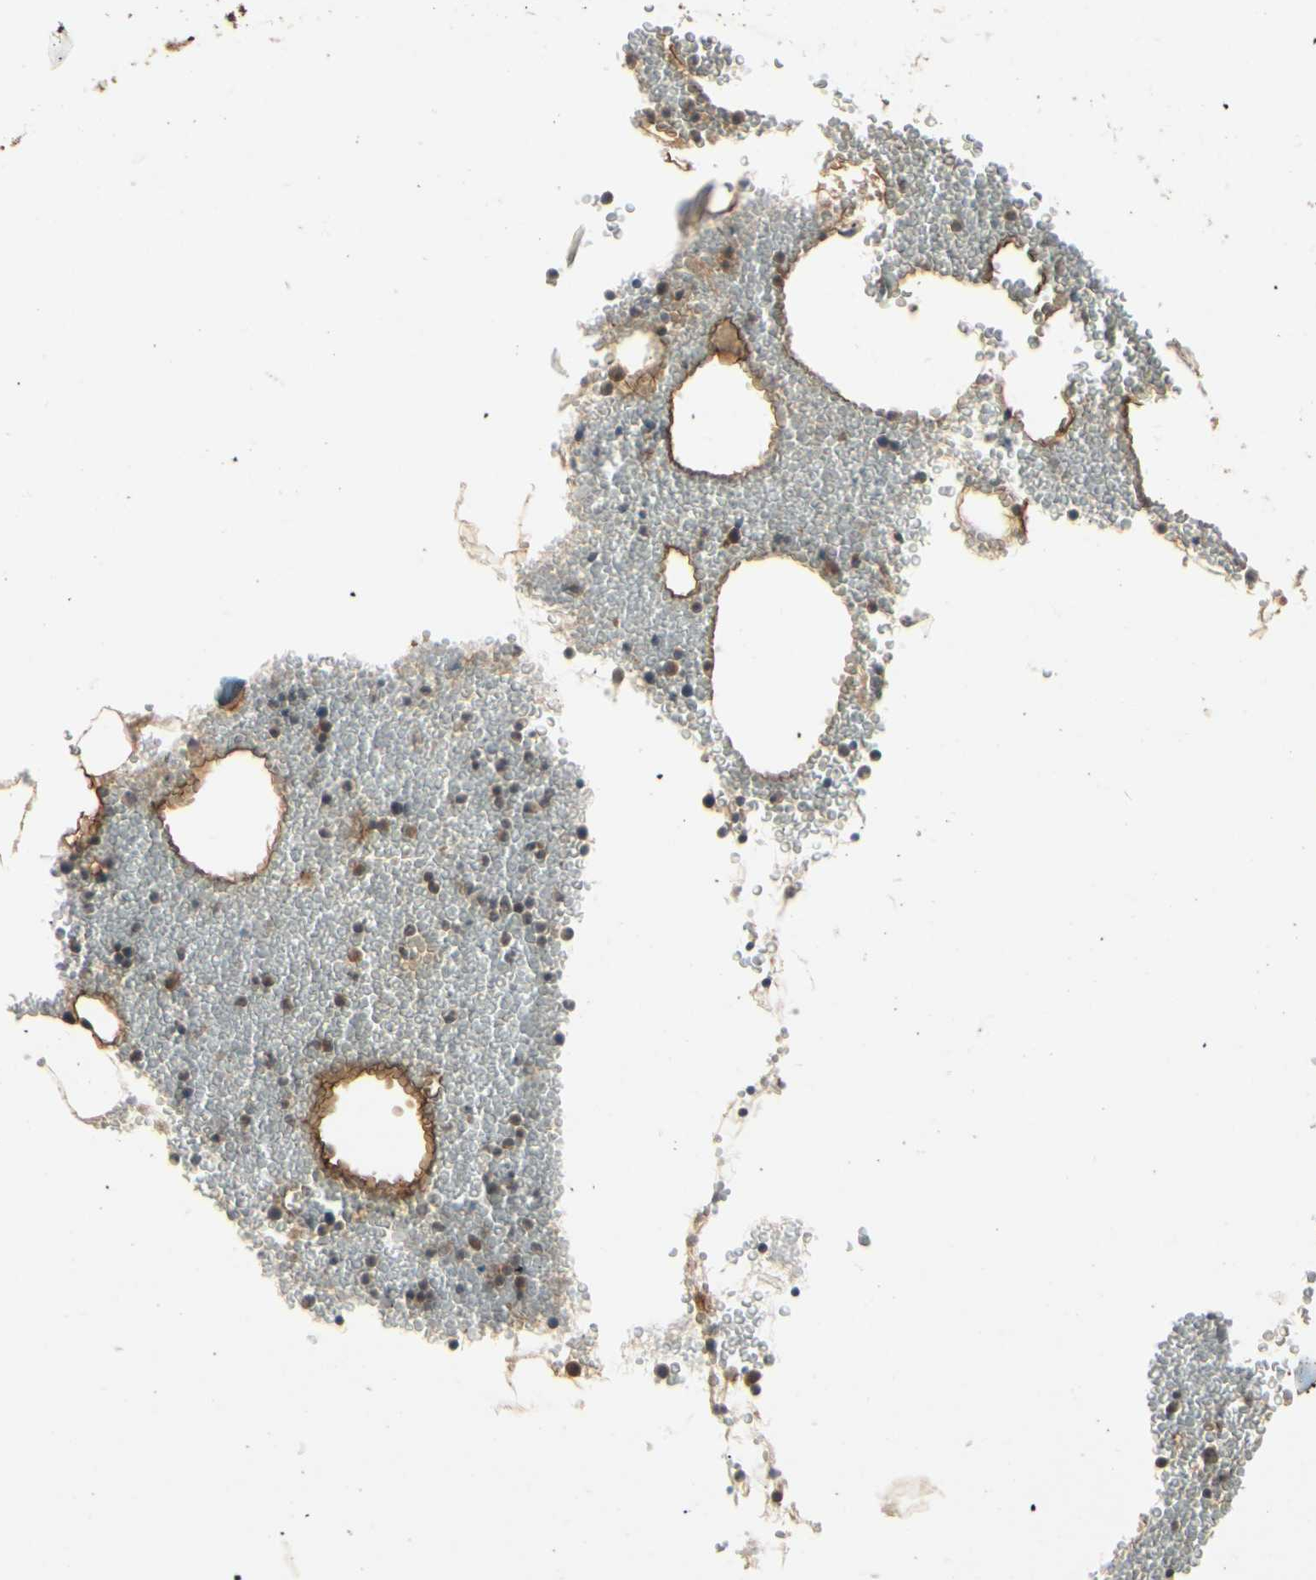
{"staining": {"intensity": "moderate", "quantity": "25%-75%", "location": "cytoplasmic/membranous,nuclear"}, "tissue": "bone marrow", "cell_type": "Hematopoietic cells", "image_type": "normal", "snomed": [{"axis": "morphology", "description": "Normal tissue, NOS"}, {"axis": "morphology", "description": "Inflammation, NOS"}, {"axis": "topography", "description": "Bone marrow"}], "caption": "High-magnification brightfield microscopy of benign bone marrow stained with DAB (3,3'-diaminobenzidine) (brown) and counterstained with hematoxylin (blue). hematopoietic cells exhibit moderate cytoplasmic/membranous,nuclear expression is present in approximately25%-75% of cells.", "gene": "RNF14", "patient": {"sex": "male", "age": 74}}